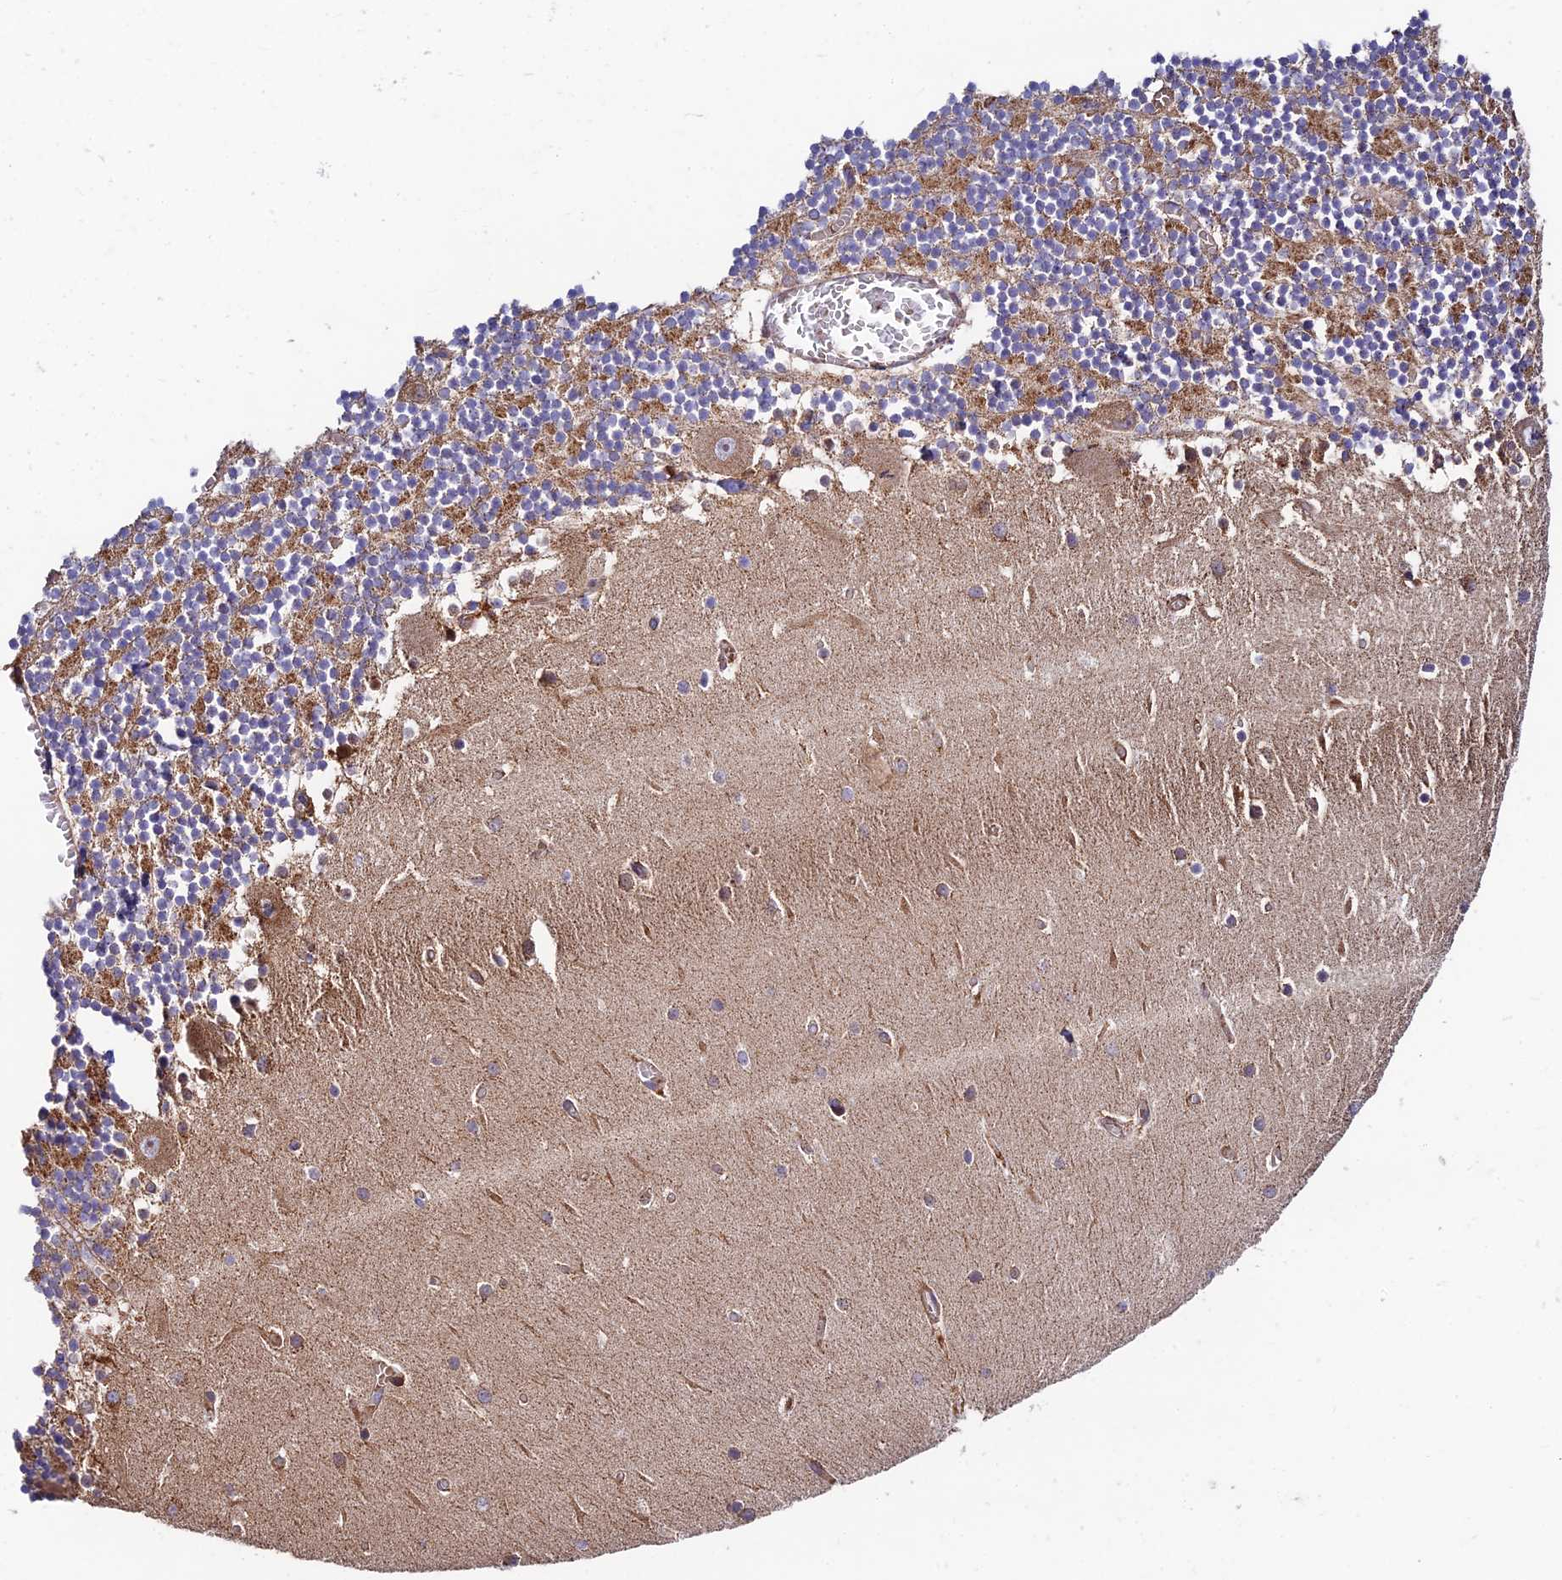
{"staining": {"intensity": "moderate", "quantity": "25%-75%", "location": "cytoplasmic/membranous"}, "tissue": "cerebellum", "cell_type": "Cells in granular layer", "image_type": "normal", "snomed": [{"axis": "morphology", "description": "Normal tissue, NOS"}, {"axis": "topography", "description": "Cerebellum"}], "caption": "Immunohistochemical staining of unremarkable human cerebellum demonstrates medium levels of moderate cytoplasmic/membranous staining in approximately 25%-75% of cells in granular layer. (brown staining indicates protein expression, while blue staining denotes nuclei).", "gene": "FUOM", "patient": {"sex": "female", "age": 28}}